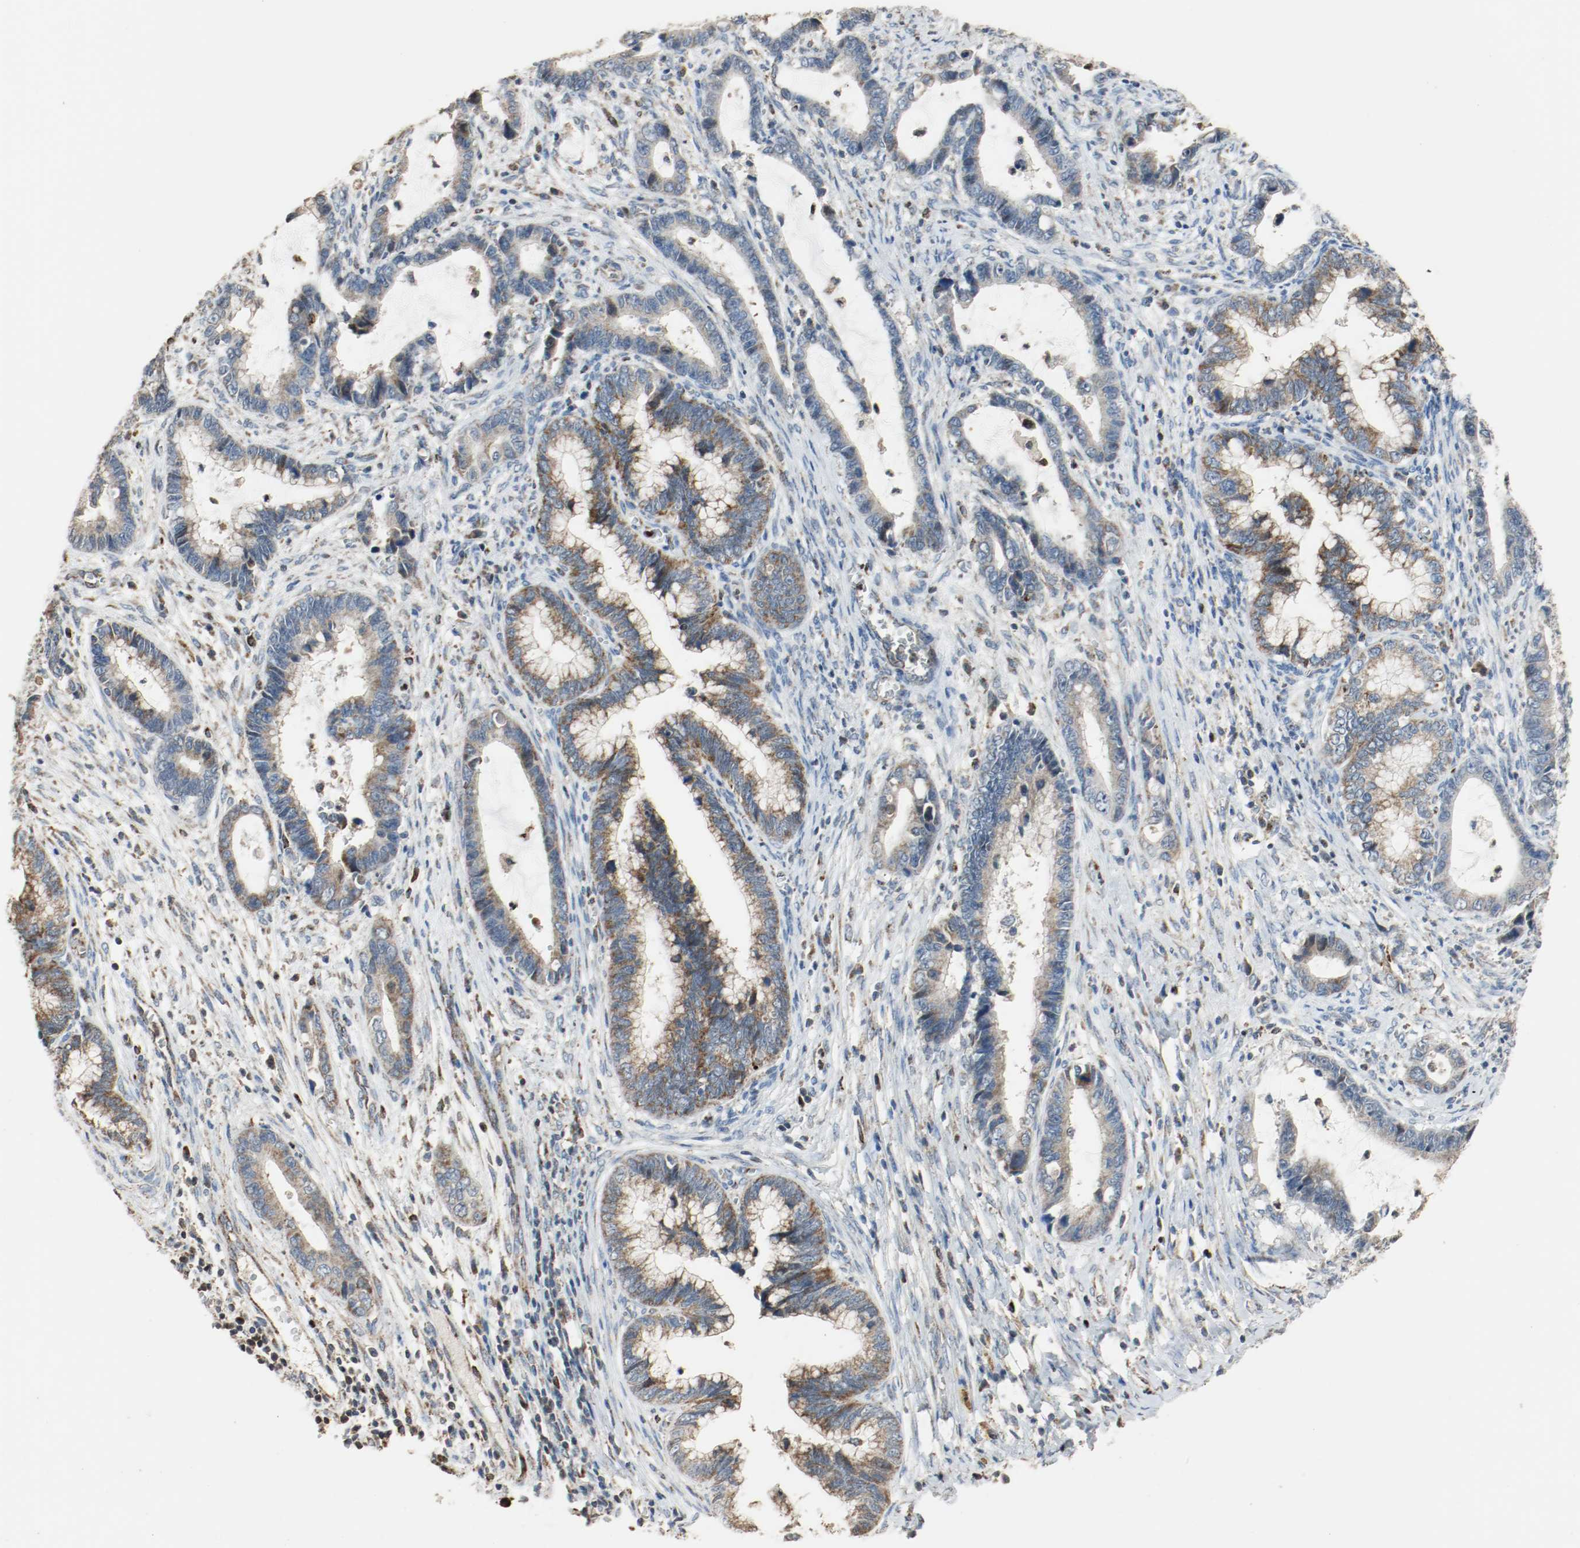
{"staining": {"intensity": "moderate", "quantity": ">75%", "location": "cytoplasmic/membranous"}, "tissue": "cervical cancer", "cell_type": "Tumor cells", "image_type": "cancer", "snomed": [{"axis": "morphology", "description": "Adenocarcinoma, NOS"}, {"axis": "topography", "description": "Cervix"}], "caption": "Cervical cancer (adenocarcinoma) stained with immunohistochemistry exhibits moderate cytoplasmic/membranous staining in about >75% of tumor cells.", "gene": "ALDH4A1", "patient": {"sex": "female", "age": 44}}